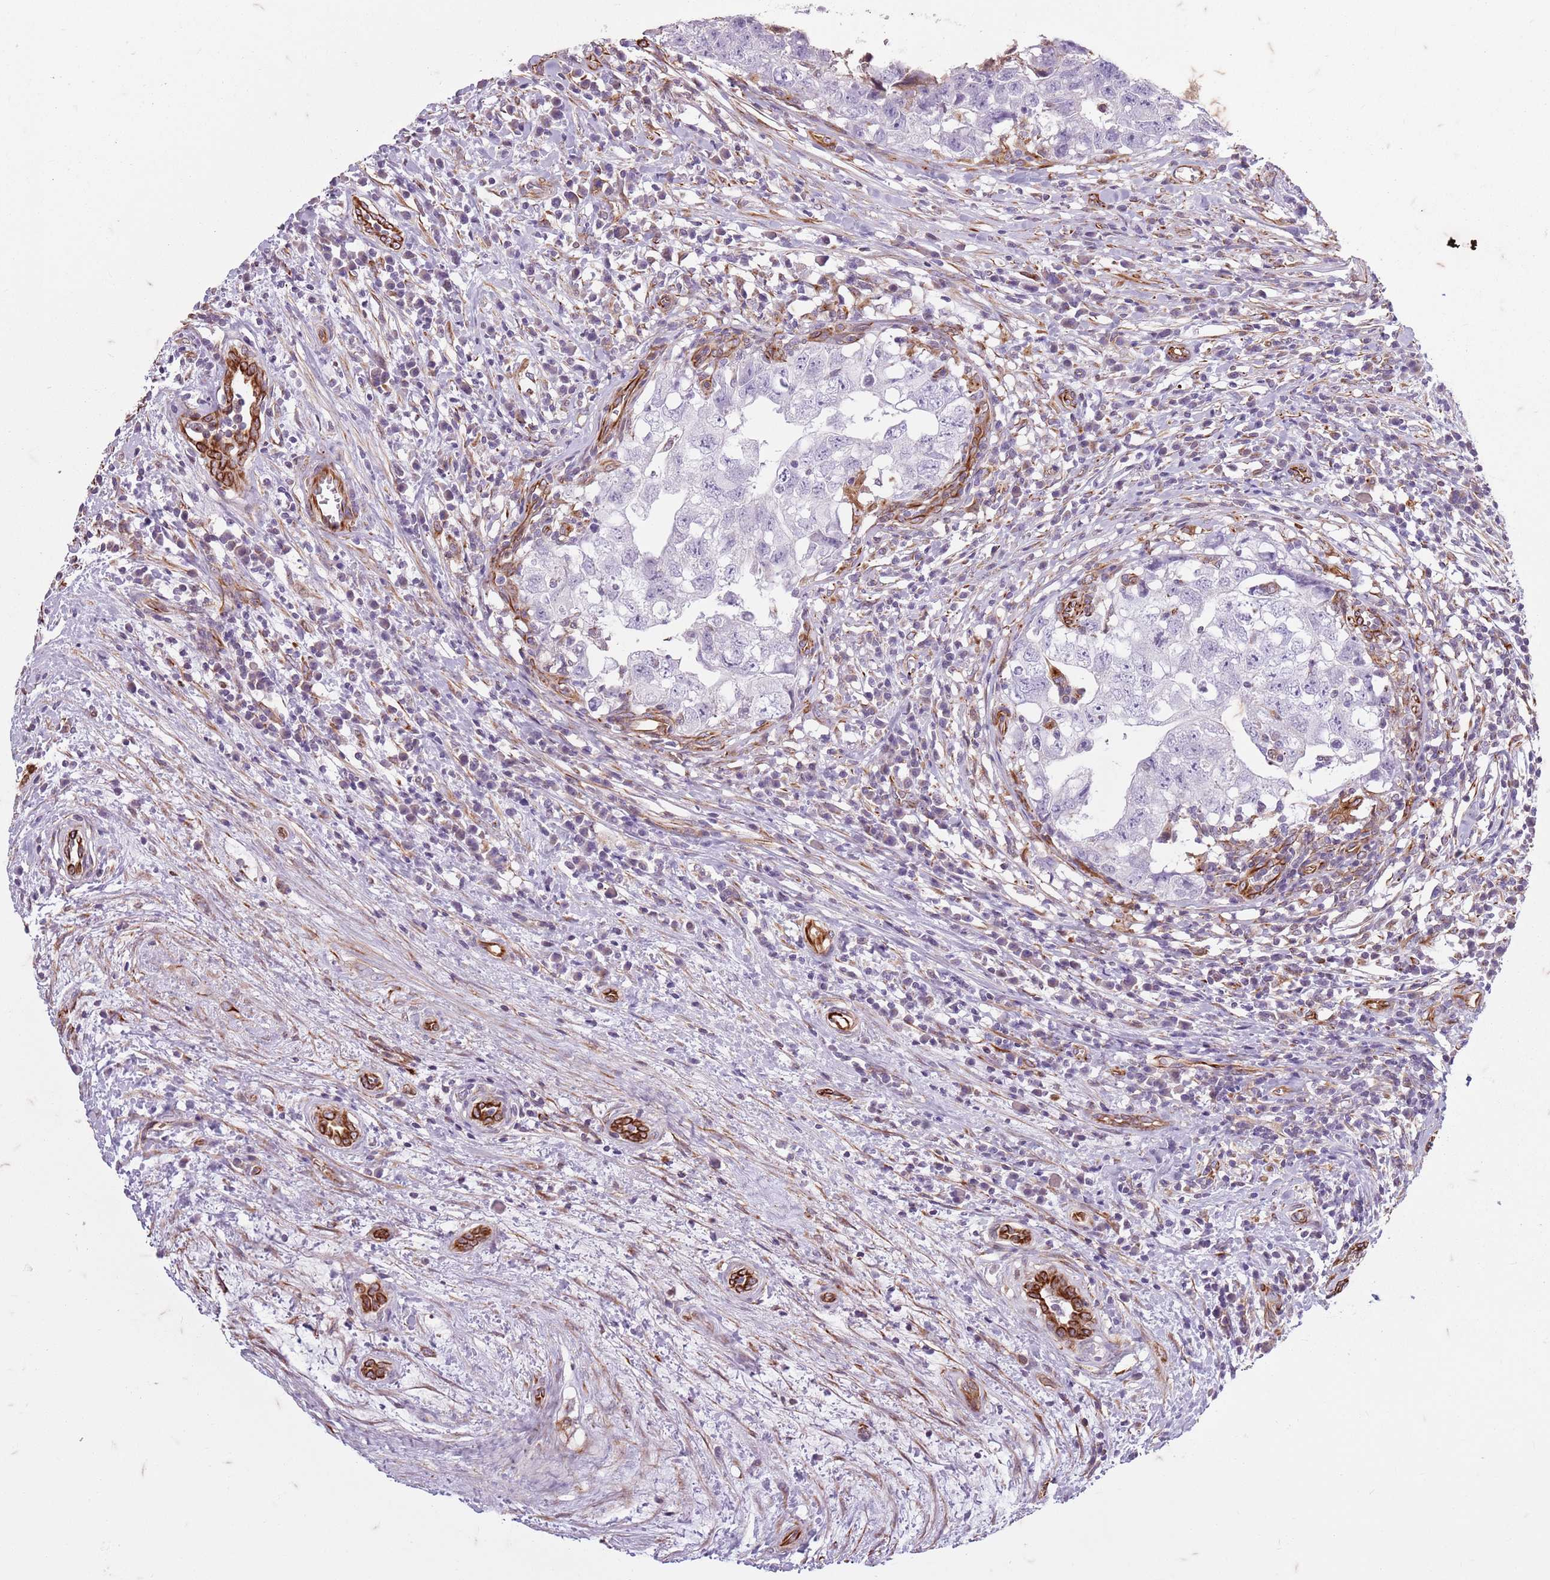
{"staining": {"intensity": "negative", "quantity": "none", "location": "none"}, "tissue": "testis cancer", "cell_type": "Tumor cells", "image_type": "cancer", "snomed": [{"axis": "morphology", "description": "Seminoma, NOS"}, {"axis": "morphology", "description": "Carcinoma, Embryonal, NOS"}, {"axis": "topography", "description": "Testis"}], "caption": "An immunohistochemistry photomicrograph of testis cancer (embryonal carcinoma) is shown. There is no staining in tumor cells of testis cancer (embryonal carcinoma).", "gene": "TAS2R38", "patient": {"sex": "male", "age": 29}}